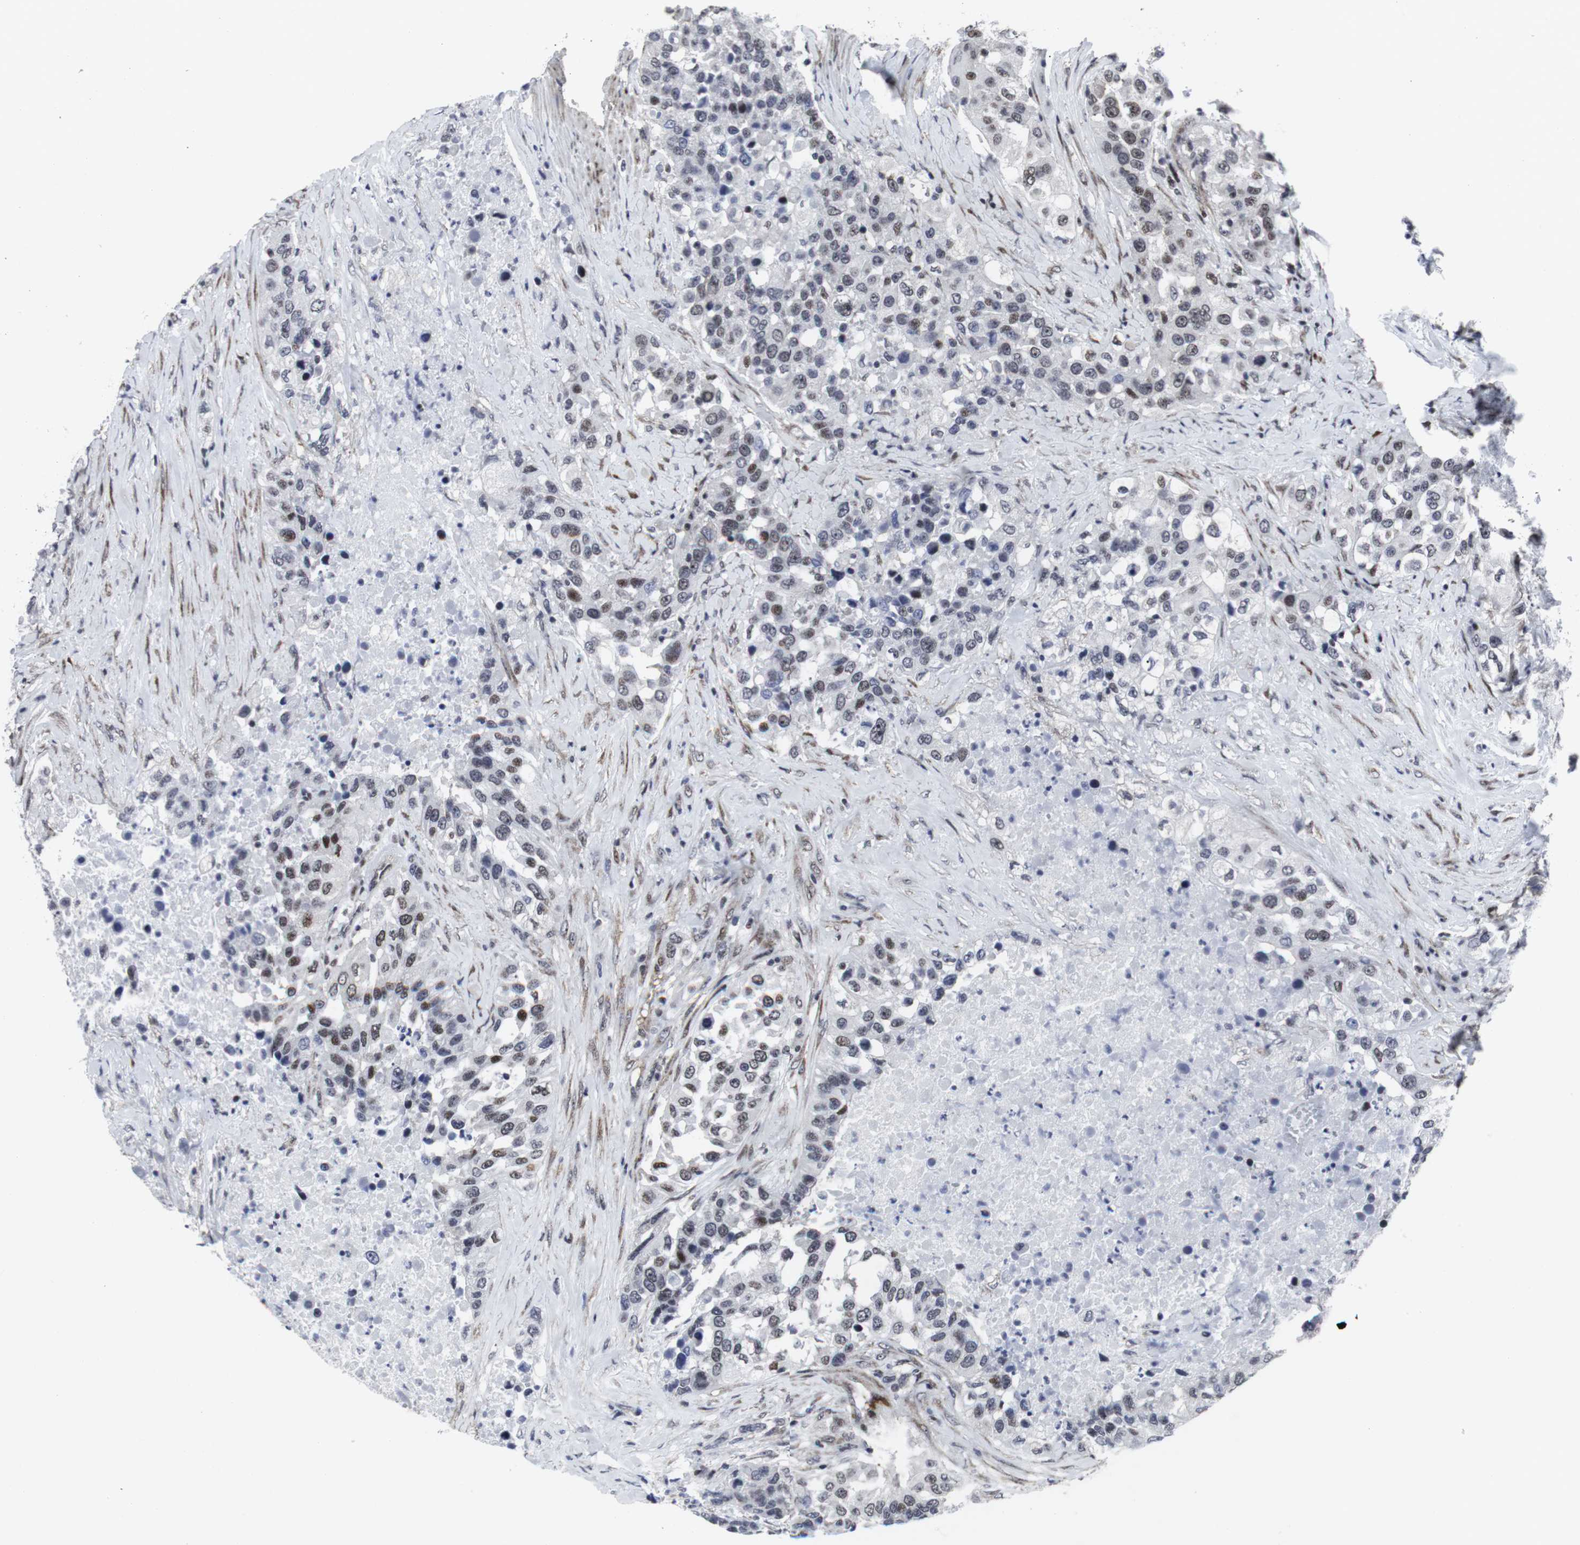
{"staining": {"intensity": "moderate", "quantity": "25%-75%", "location": "nuclear"}, "tissue": "urothelial cancer", "cell_type": "Tumor cells", "image_type": "cancer", "snomed": [{"axis": "morphology", "description": "Urothelial carcinoma, High grade"}, {"axis": "topography", "description": "Urinary bladder"}], "caption": "Immunohistochemistry of human high-grade urothelial carcinoma displays medium levels of moderate nuclear expression in about 25%-75% of tumor cells.", "gene": "MLH1", "patient": {"sex": "female", "age": 80}}